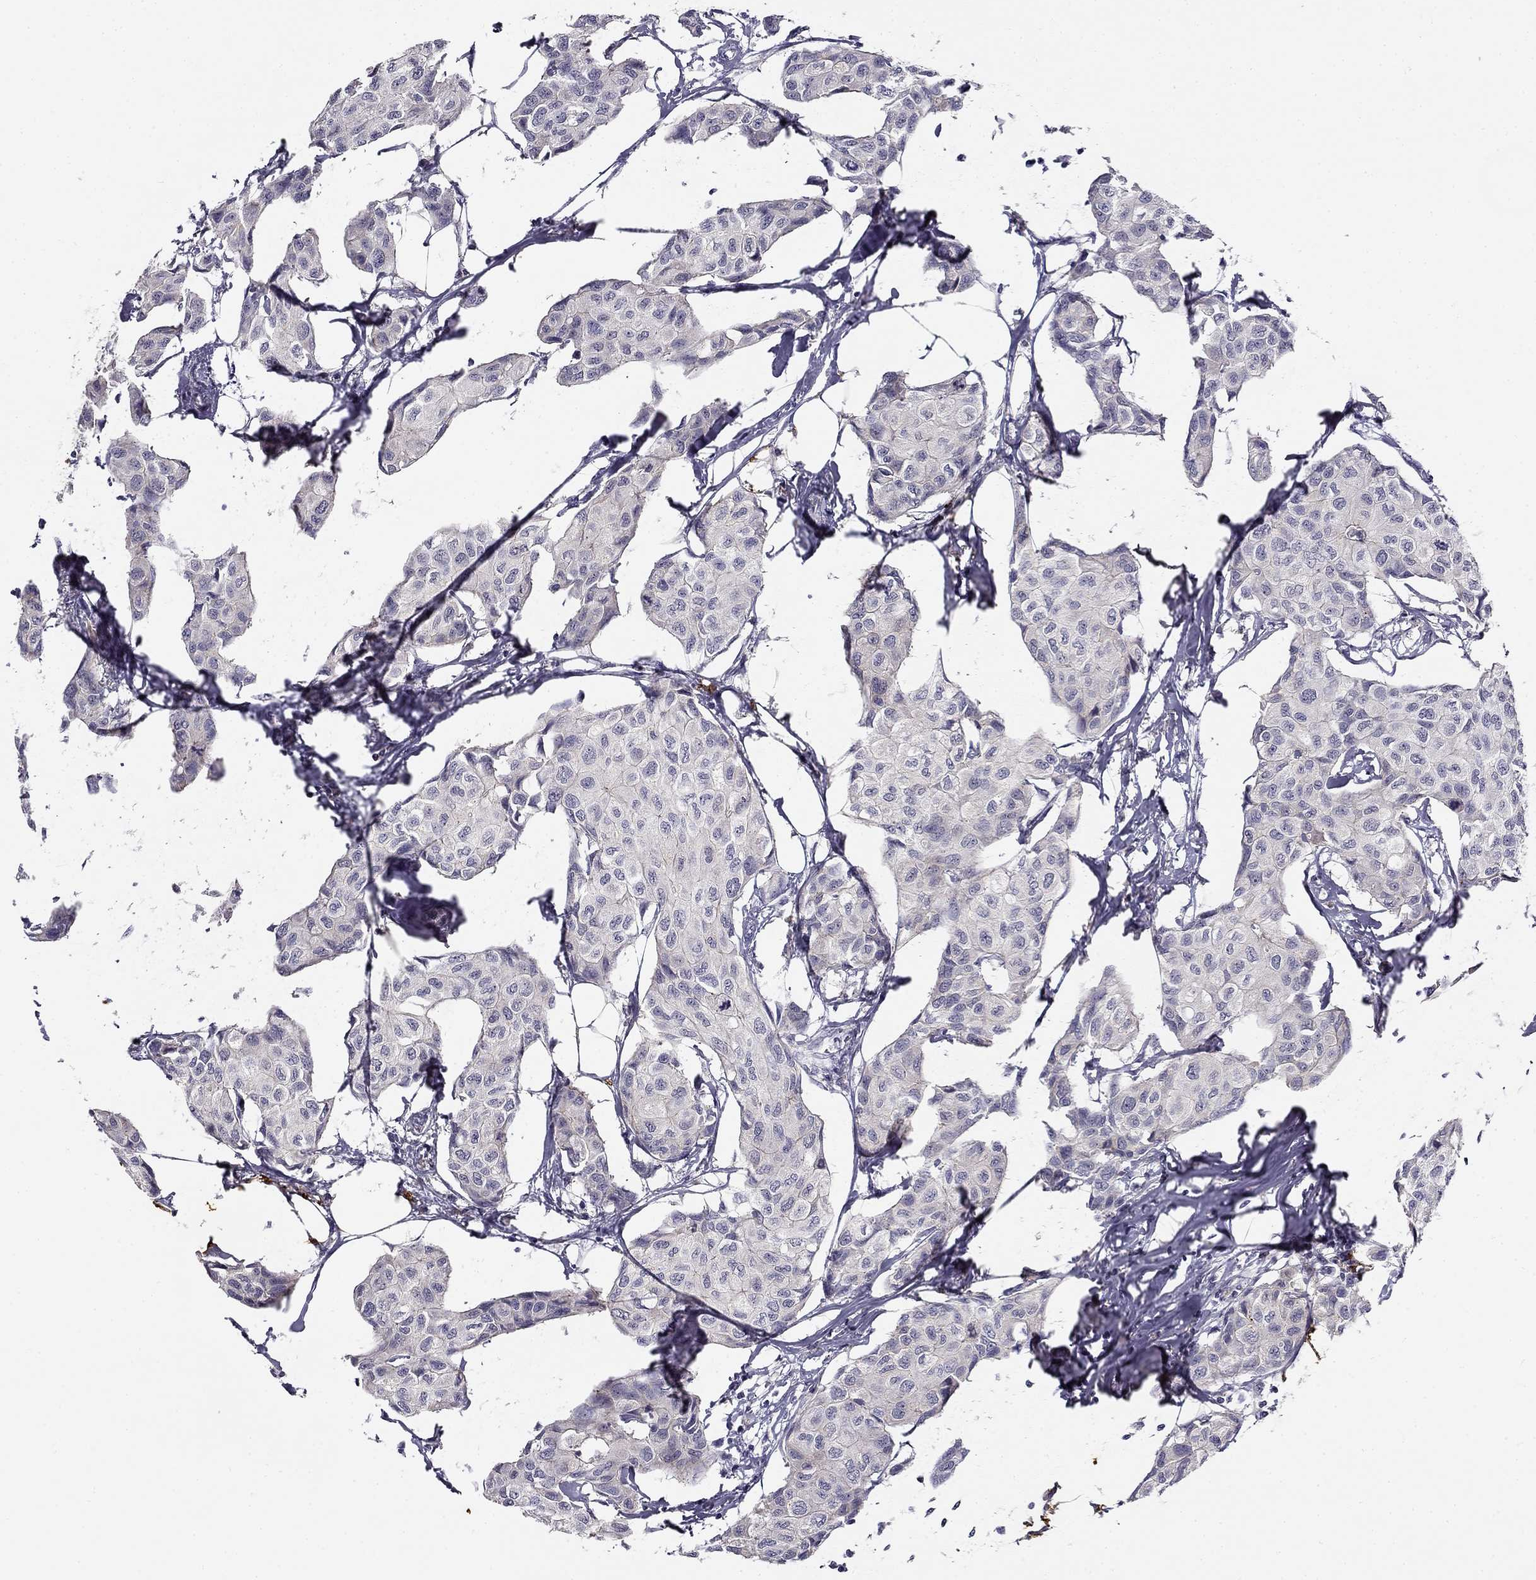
{"staining": {"intensity": "negative", "quantity": "none", "location": "none"}, "tissue": "breast cancer", "cell_type": "Tumor cells", "image_type": "cancer", "snomed": [{"axis": "morphology", "description": "Duct carcinoma"}, {"axis": "topography", "description": "Breast"}], "caption": "There is no significant expression in tumor cells of breast cancer (invasive ductal carcinoma).", "gene": "CNR1", "patient": {"sex": "female", "age": 80}}